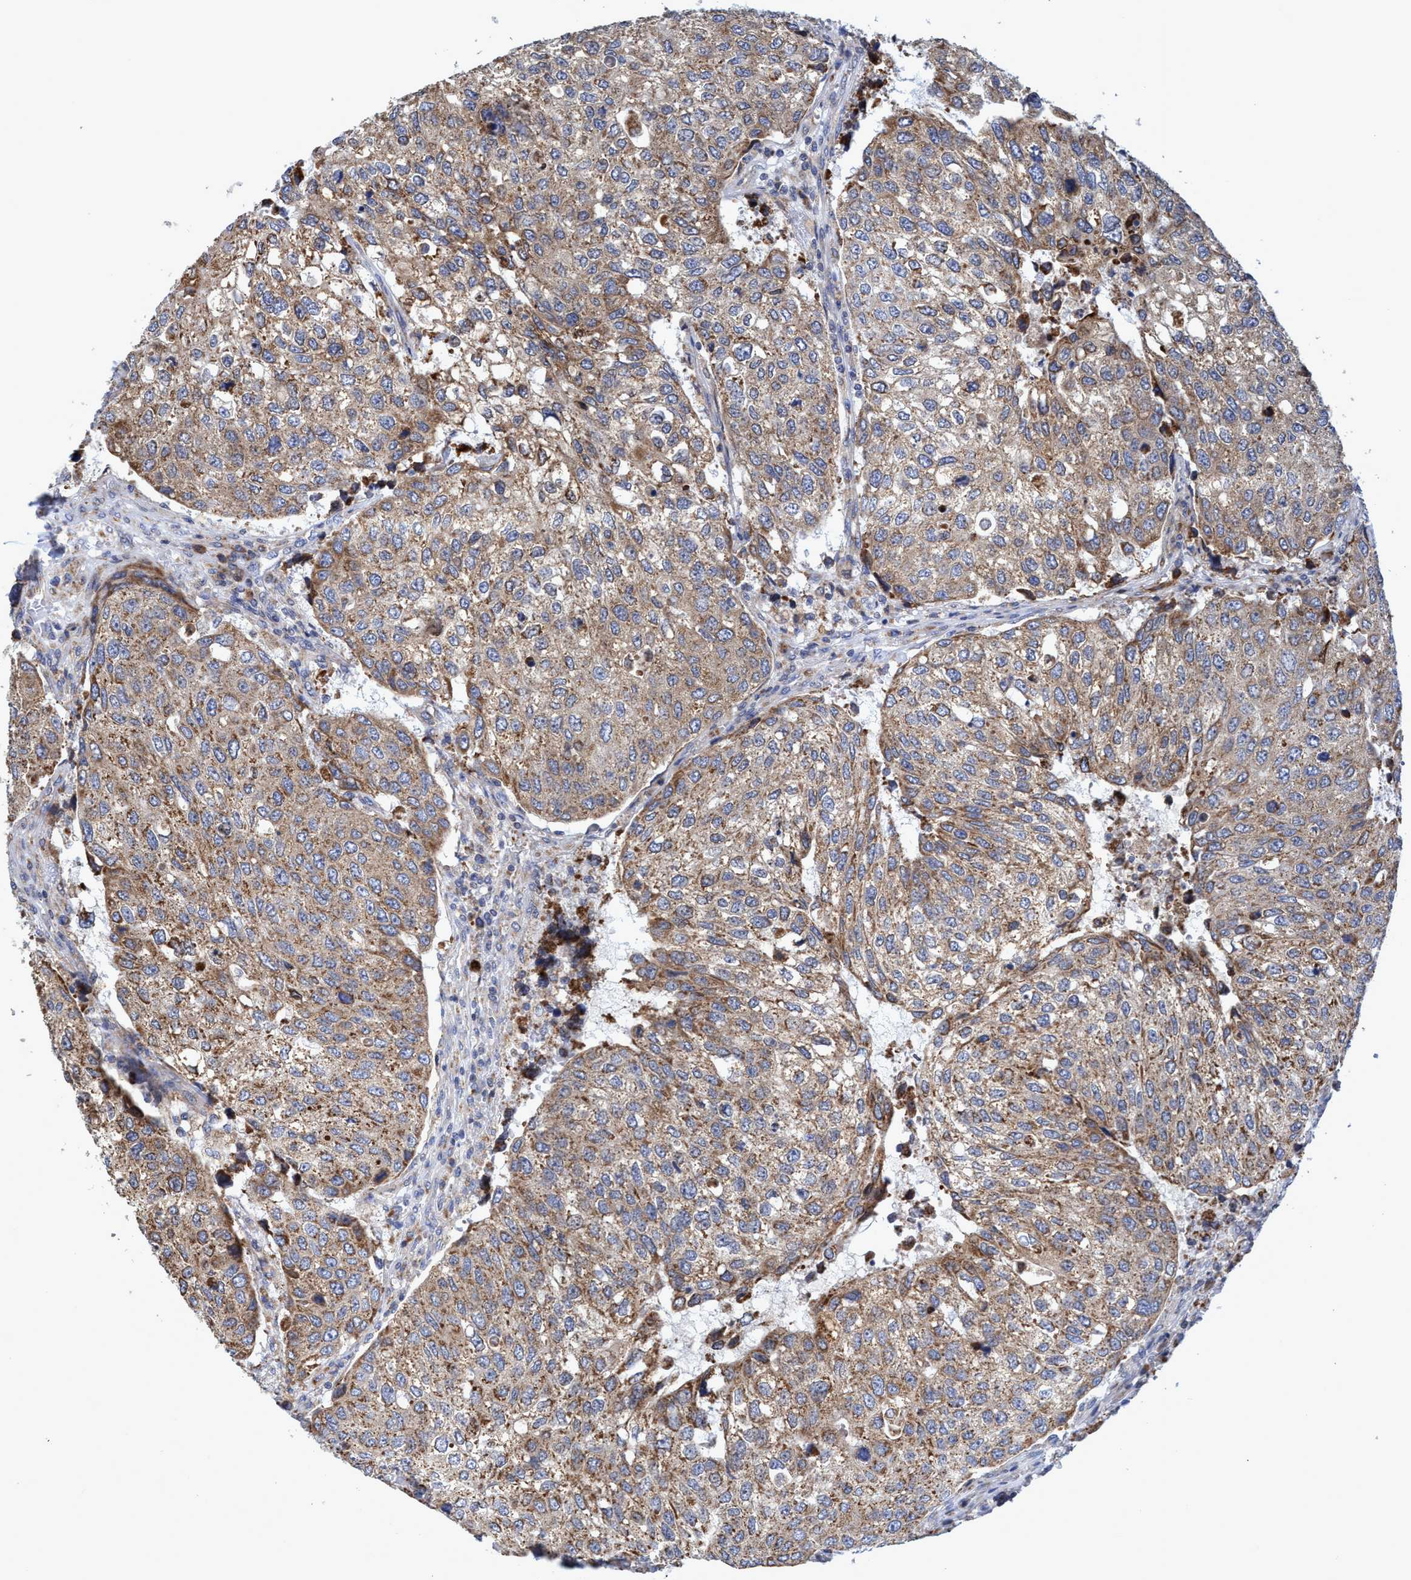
{"staining": {"intensity": "moderate", "quantity": ">75%", "location": "cytoplasmic/membranous"}, "tissue": "urothelial cancer", "cell_type": "Tumor cells", "image_type": "cancer", "snomed": [{"axis": "morphology", "description": "Urothelial carcinoma, High grade"}, {"axis": "topography", "description": "Lymph node"}, {"axis": "topography", "description": "Urinary bladder"}], "caption": "Immunohistochemical staining of urothelial cancer reveals moderate cytoplasmic/membranous protein positivity in about >75% of tumor cells.", "gene": "NAT16", "patient": {"sex": "male", "age": 51}}